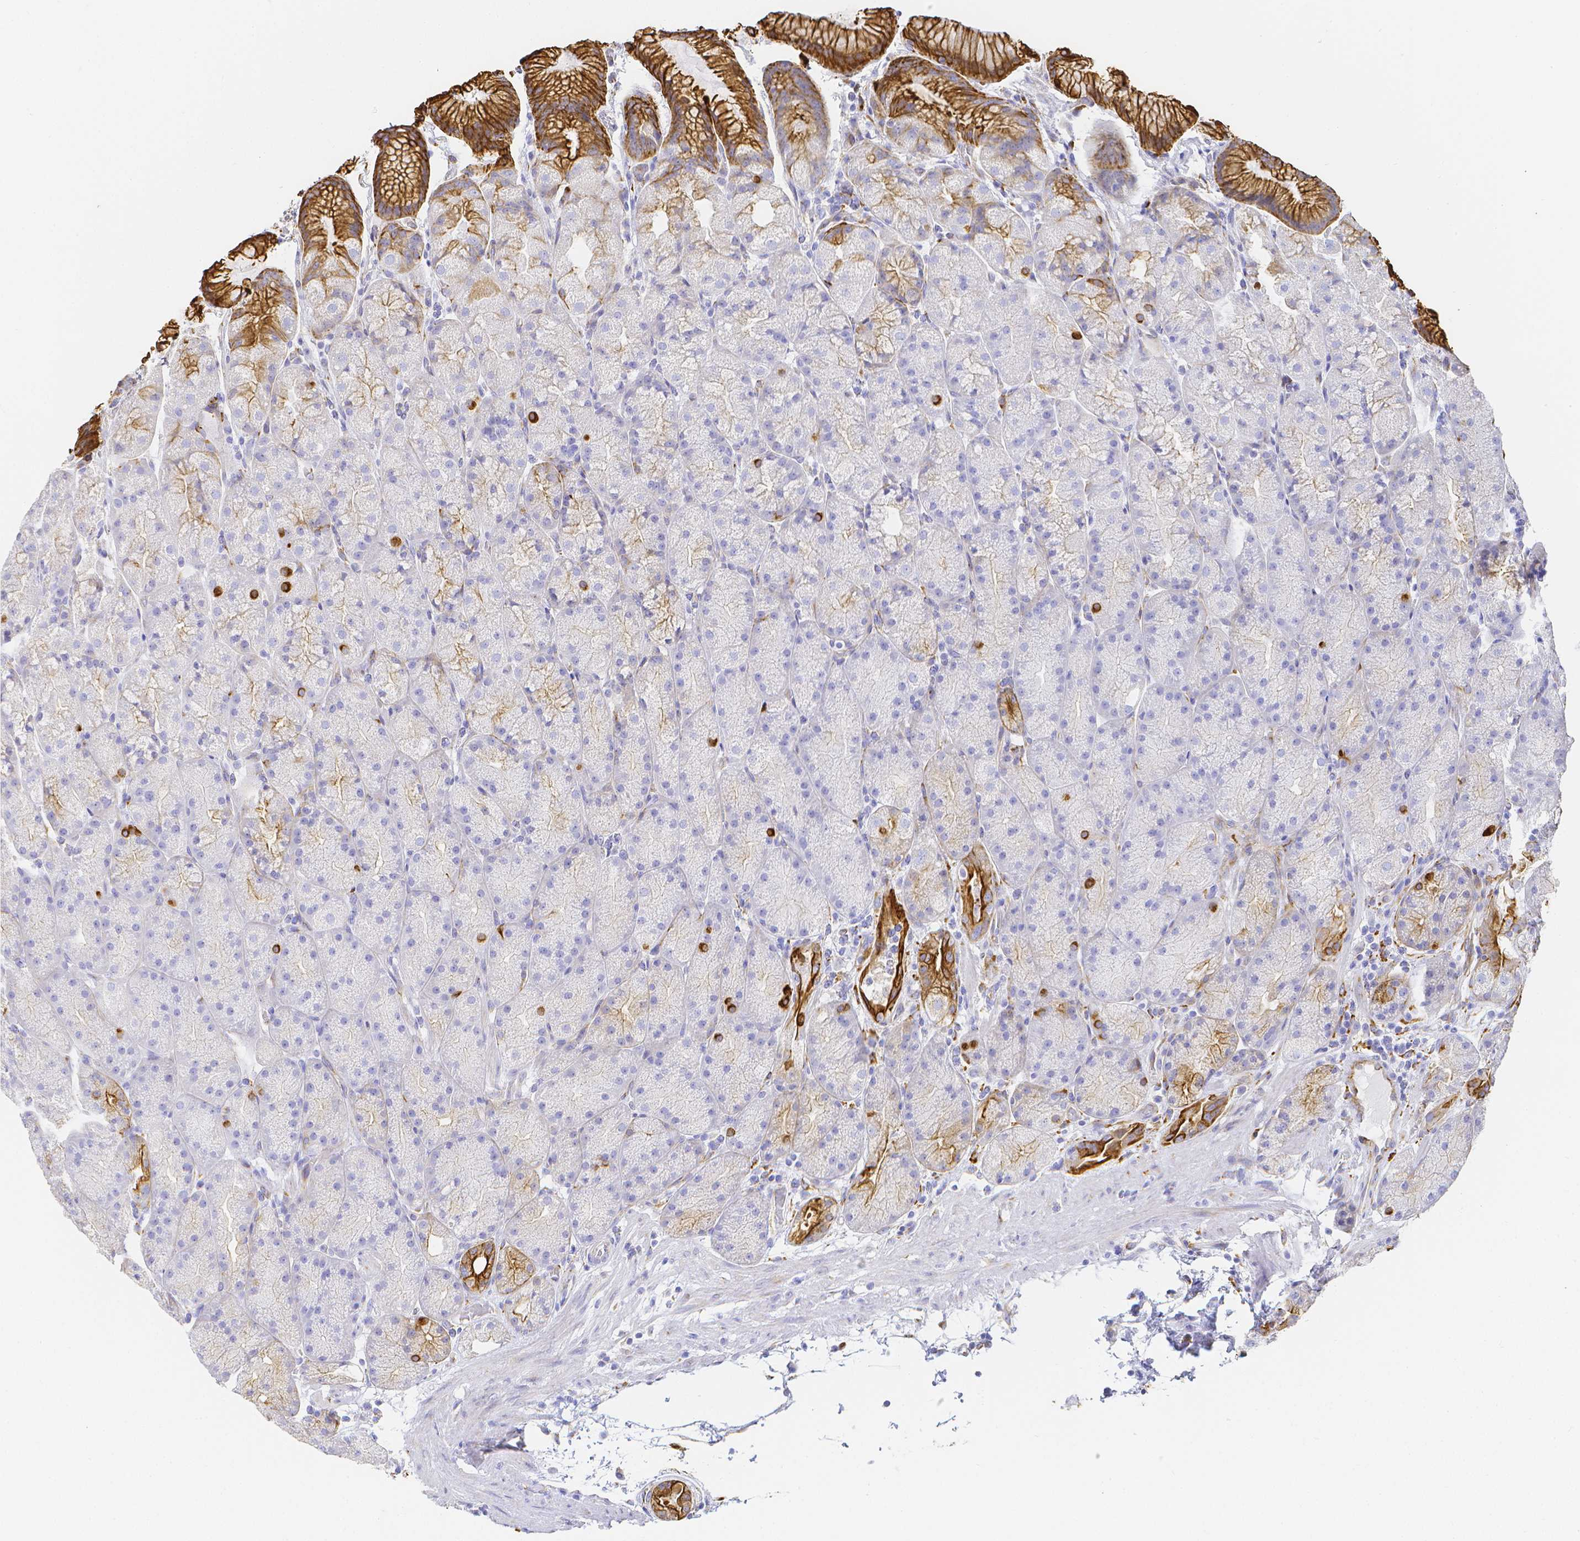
{"staining": {"intensity": "strong", "quantity": "25%-75%", "location": "cytoplasmic/membranous"}, "tissue": "stomach", "cell_type": "Glandular cells", "image_type": "normal", "snomed": [{"axis": "morphology", "description": "Normal tissue, NOS"}, {"axis": "topography", "description": "Stomach, upper"}, {"axis": "topography", "description": "Stomach"}], "caption": "Brown immunohistochemical staining in benign stomach demonstrates strong cytoplasmic/membranous staining in approximately 25%-75% of glandular cells.", "gene": "SMURF1", "patient": {"sex": "male", "age": 48}}